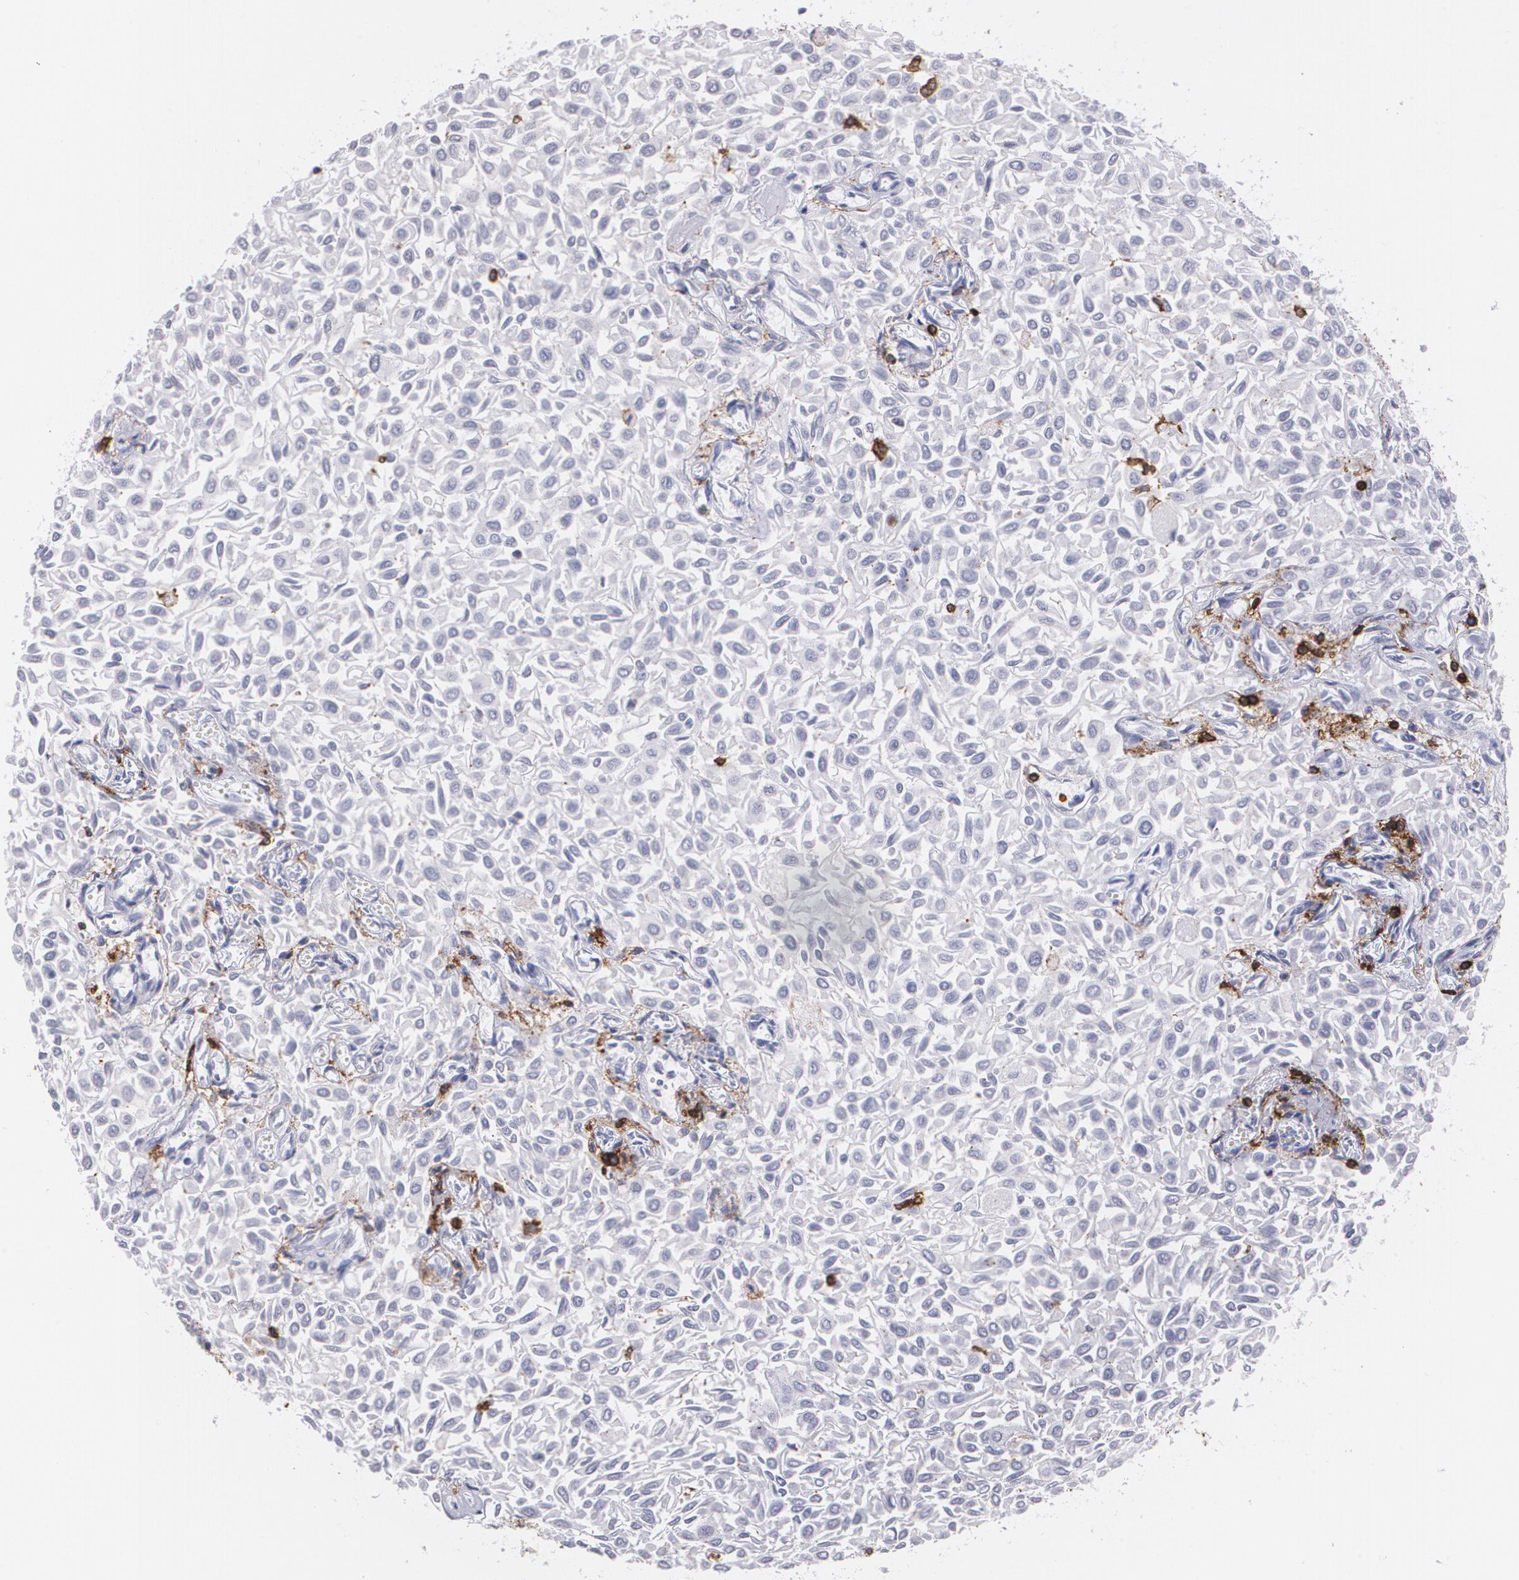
{"staining": {"intensity": "negative", "quantity": "none", "location": "none"}, "tissue": "urothelial cancer", "cell_type": "Tumor cells", "image_type": "cancer", "snomed": [{"axis": "morphology", "description": "Urothelial carcinoma, Low grade"}, {"axis": "topography", "description": "Urinary bladder"}], "caption": "Human urothelial carcinoma (low-grade) stained for a protein using IHC displays no staining in tumor cells.", "gene": "PTPRC", "patient": {"sex": "male", "age": 64}}